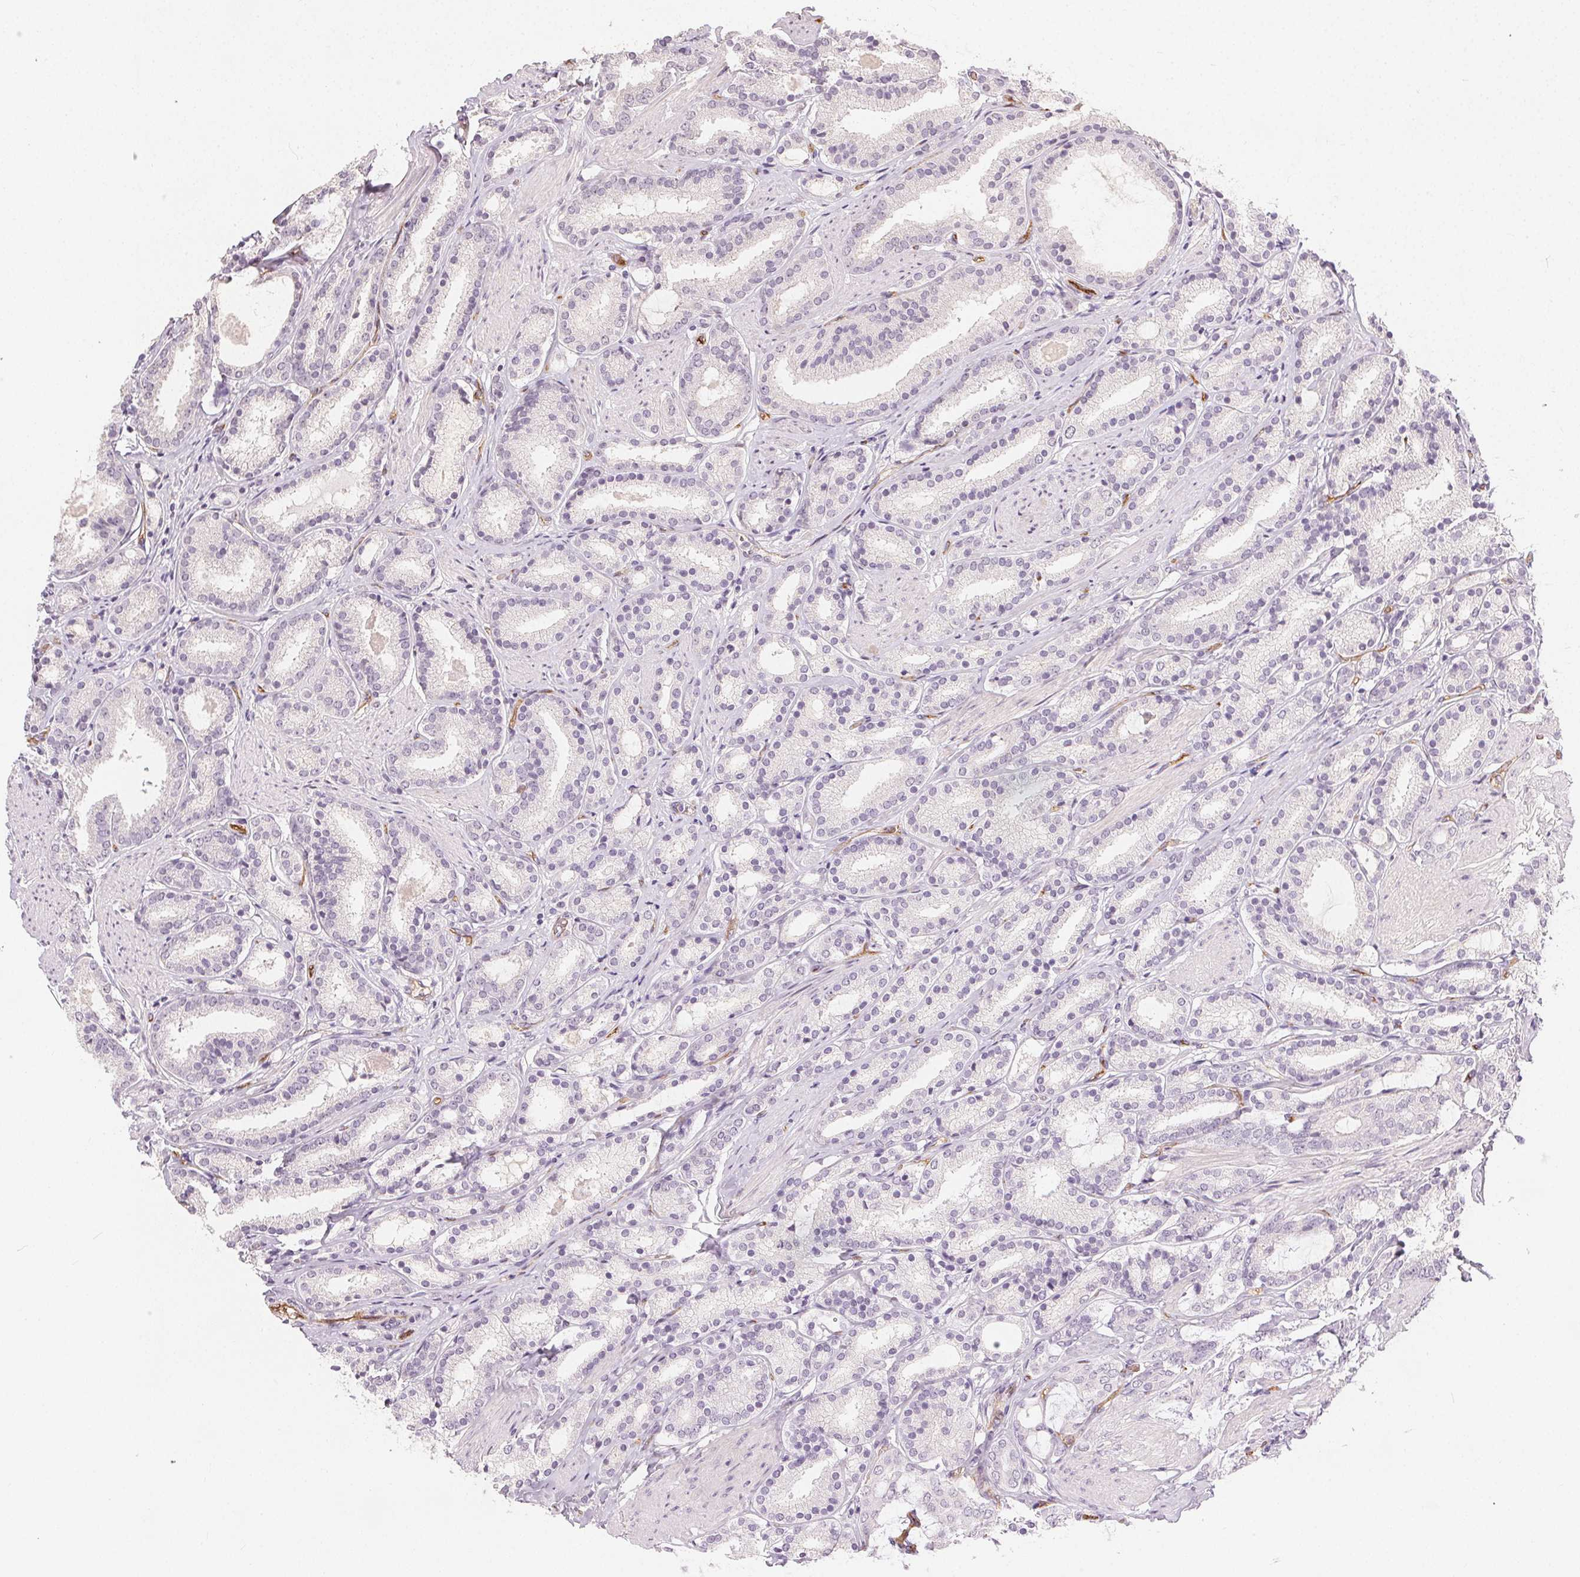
{"staining": {"intensity": "negative", "quantity": "none", "location": "none"}, "tissue": "prostate cancer", "cell_type": "Tumor cells", "image_type": "cancer", "snomed": [{"axis": "morphology", "description": "Adenocarcinoma, High grade"}, {"axis": "topography", "description": "Prostate"}], "caption": "Tumor cells are negative for protein expression in human prostate adenocarcinoma (high-grade).", "gene": "PODXL", "patient": {"sex": "male", "age": 63}}